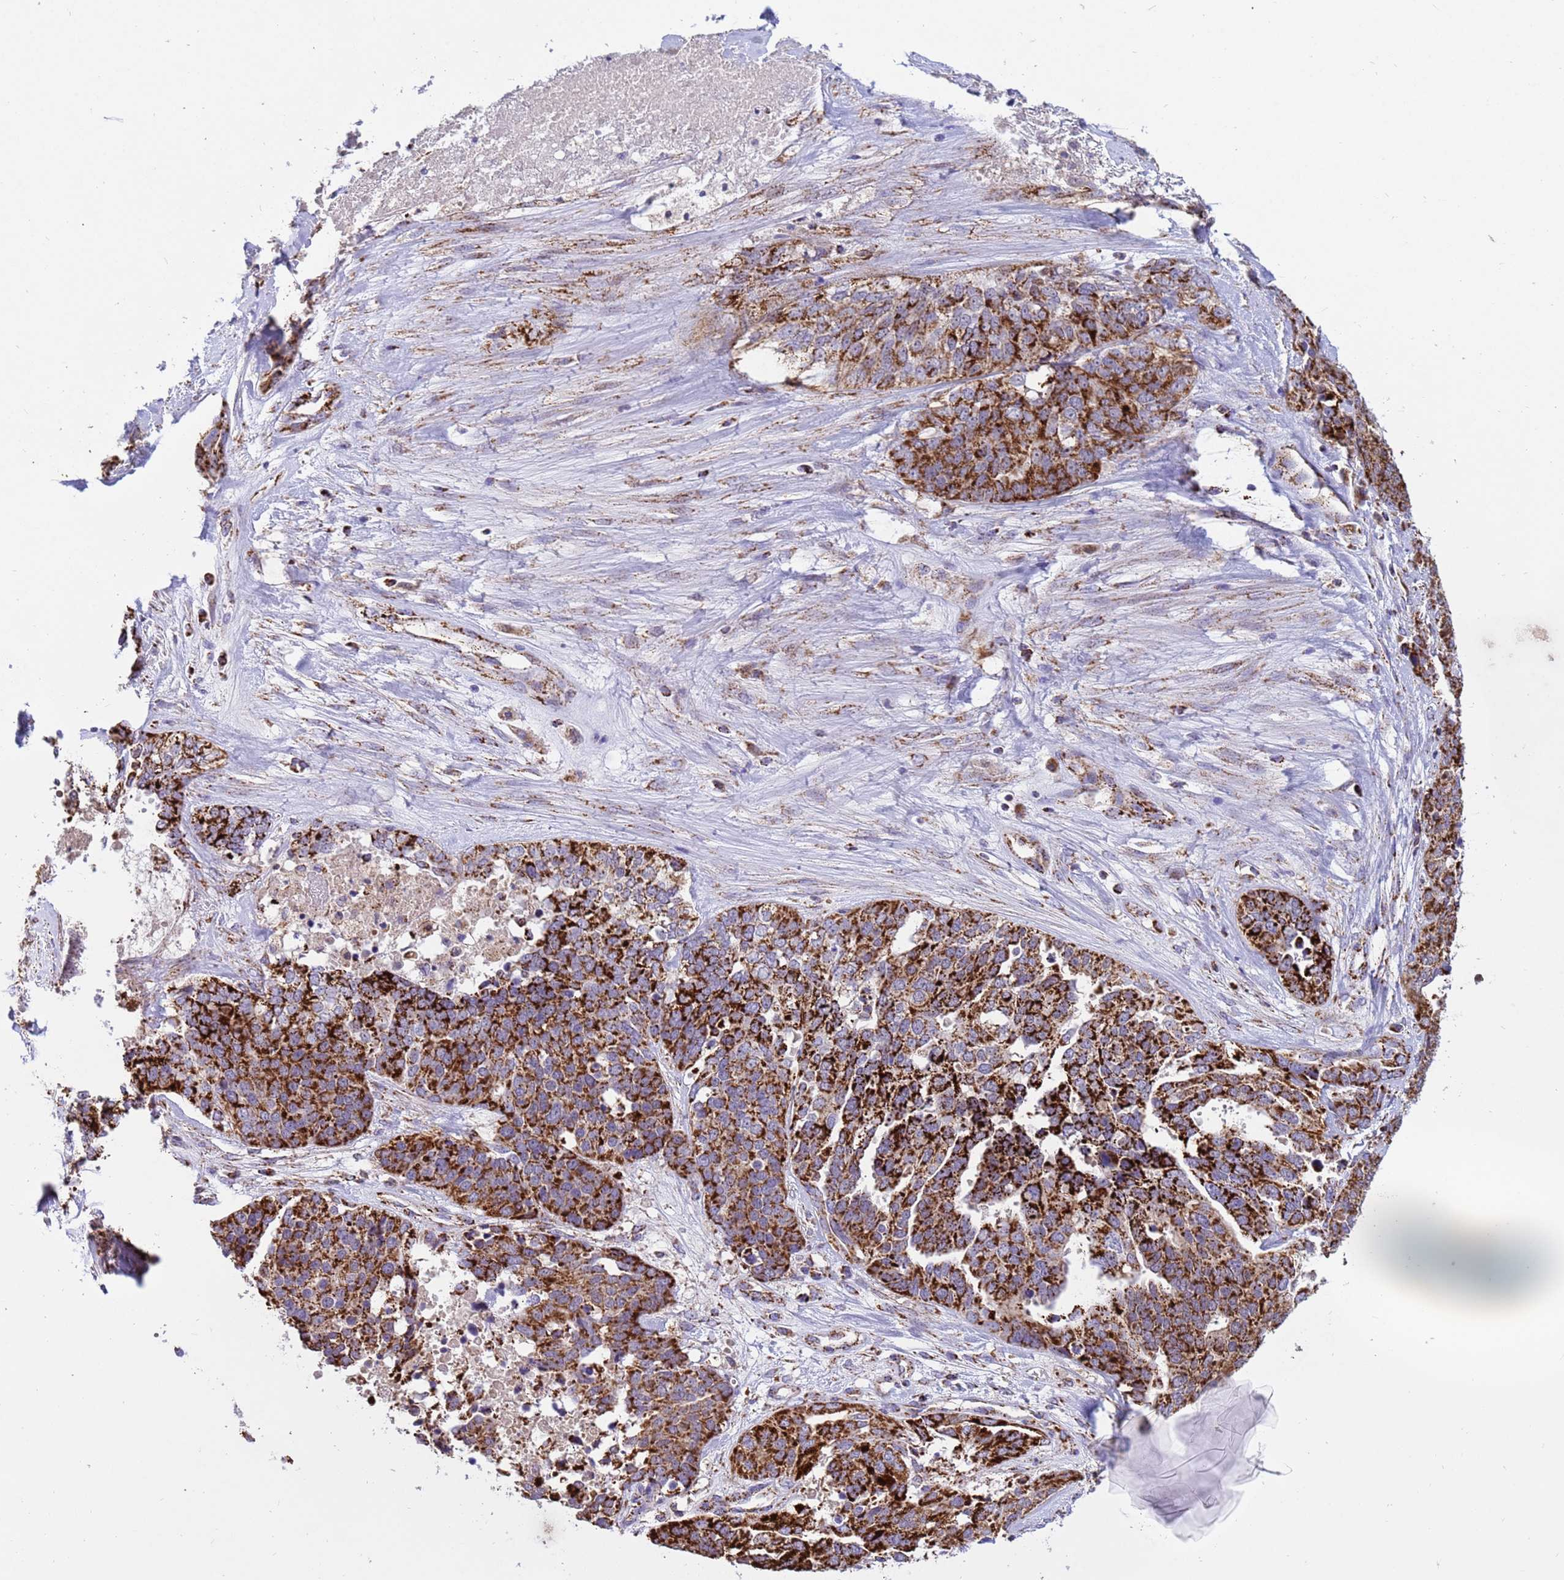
{"staining": {"intensity": "strong", "quantity": ">75%", "location": "cytoplasmic/membranous"}, "tissue": "ovarian cancer", "cell_type": "Tumor cells", "image_type": "cancer", "snomed": [{"axis": "morphology", "description": "Cystadenocarcinoma, serous, NOS"}, {"axis": "topography", "description": "Ovary"}], "caption": "Tumor cells demonstrate high levels of strong cytoplasmic/membranous expression in approximately >75% of cells in ovarian cancer (serous cystadenocarcinoma). (DAB IHC, brown staining for protein, blue staining for nuclei).", "gene": "TUBGCP3", "patient": {"sex": "female", "age": 44}}